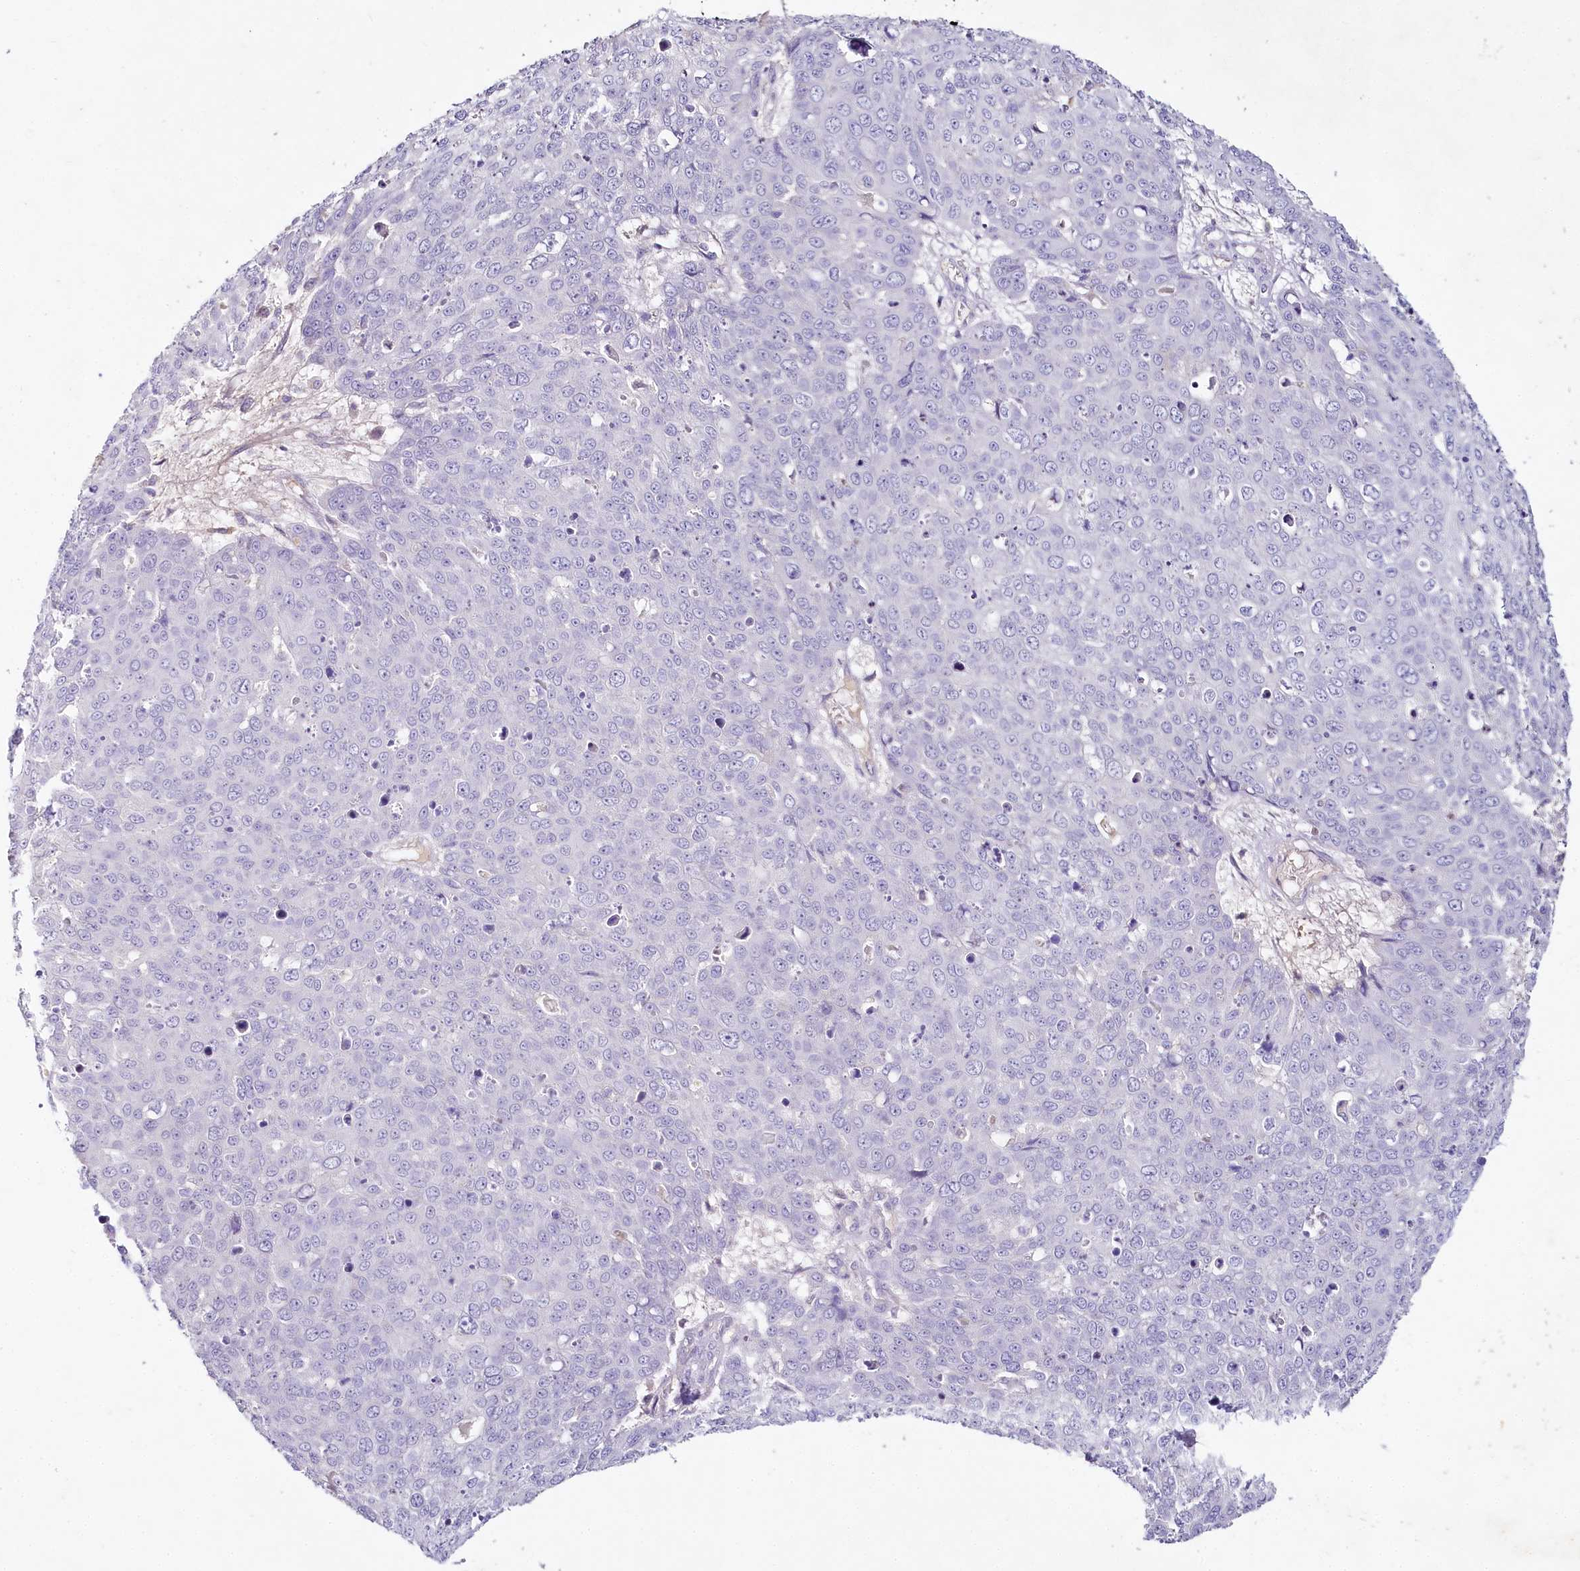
{"staining": {"intensity": "negative", "quantity": "none", "location": "none"}, "tissue": "skin cancer", "cell_type": "Tumor cells", "image_type": "cancer", "snomed": [{"axis": "morphology", "description": "Squamous cell carcinoma, NOS"}, {"axis": "topography", "description": "Skin"}], "caption": "Tumor cells show no significant expression in skin squamous cell carcinoma.", "gene": "HPD", "patient": {"sex": "male", "age": 71}}